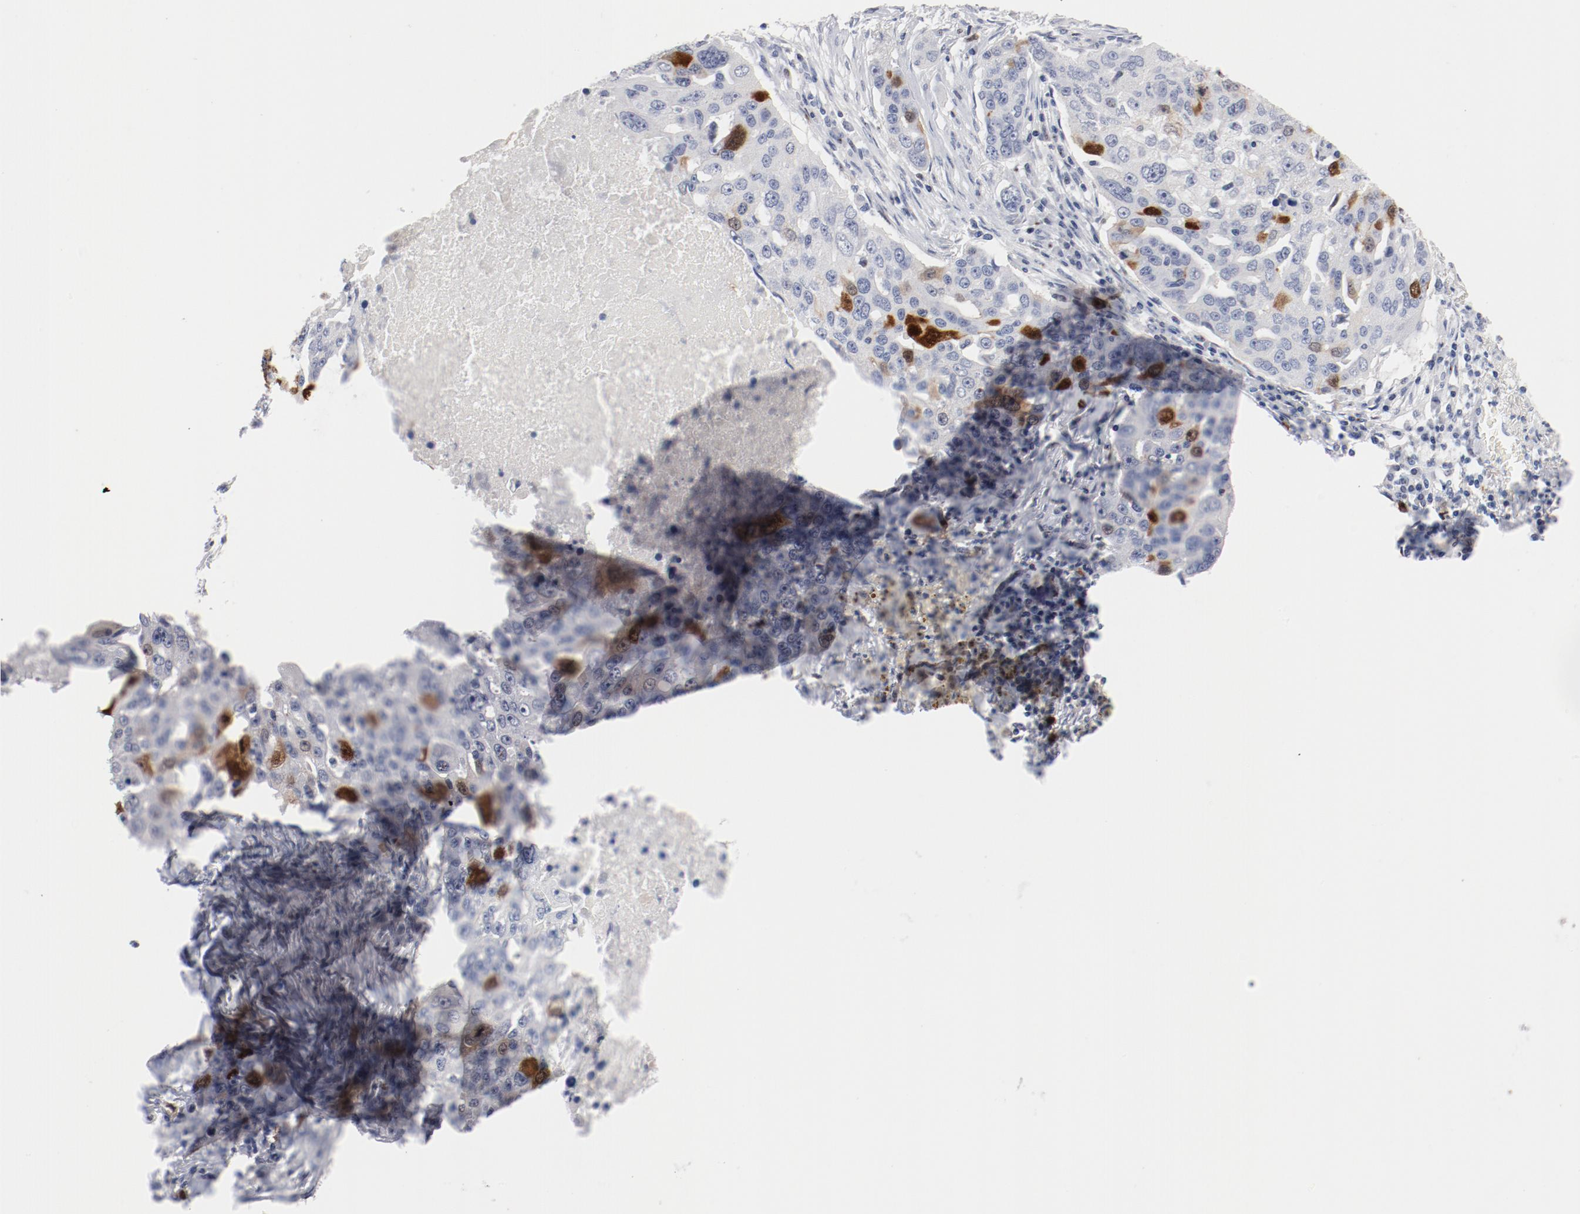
{"staining": {"intensity": "strong", "quantity": "25%-75%", "location": "cytoplasmic/membranous,nuclear"}, "tissue": "ovarian cancer", "cell_type": "Tumor cells", "image_type": "cancer", "snomed": [{"axis": "morphology", "description": "Carcinoma, endometroid"}, {"axis": "topography", "description": "Ovary"}], "caption": "Ovarian endometroid carcinoma was stained to show a protein in brown. There is high levels of strong cytoplasmic/membranous and nuclear positivity in approximately 25%-75% of tumor cells.", "gene": "CDC20", "patient": {"sex": "female", "age": 75}}